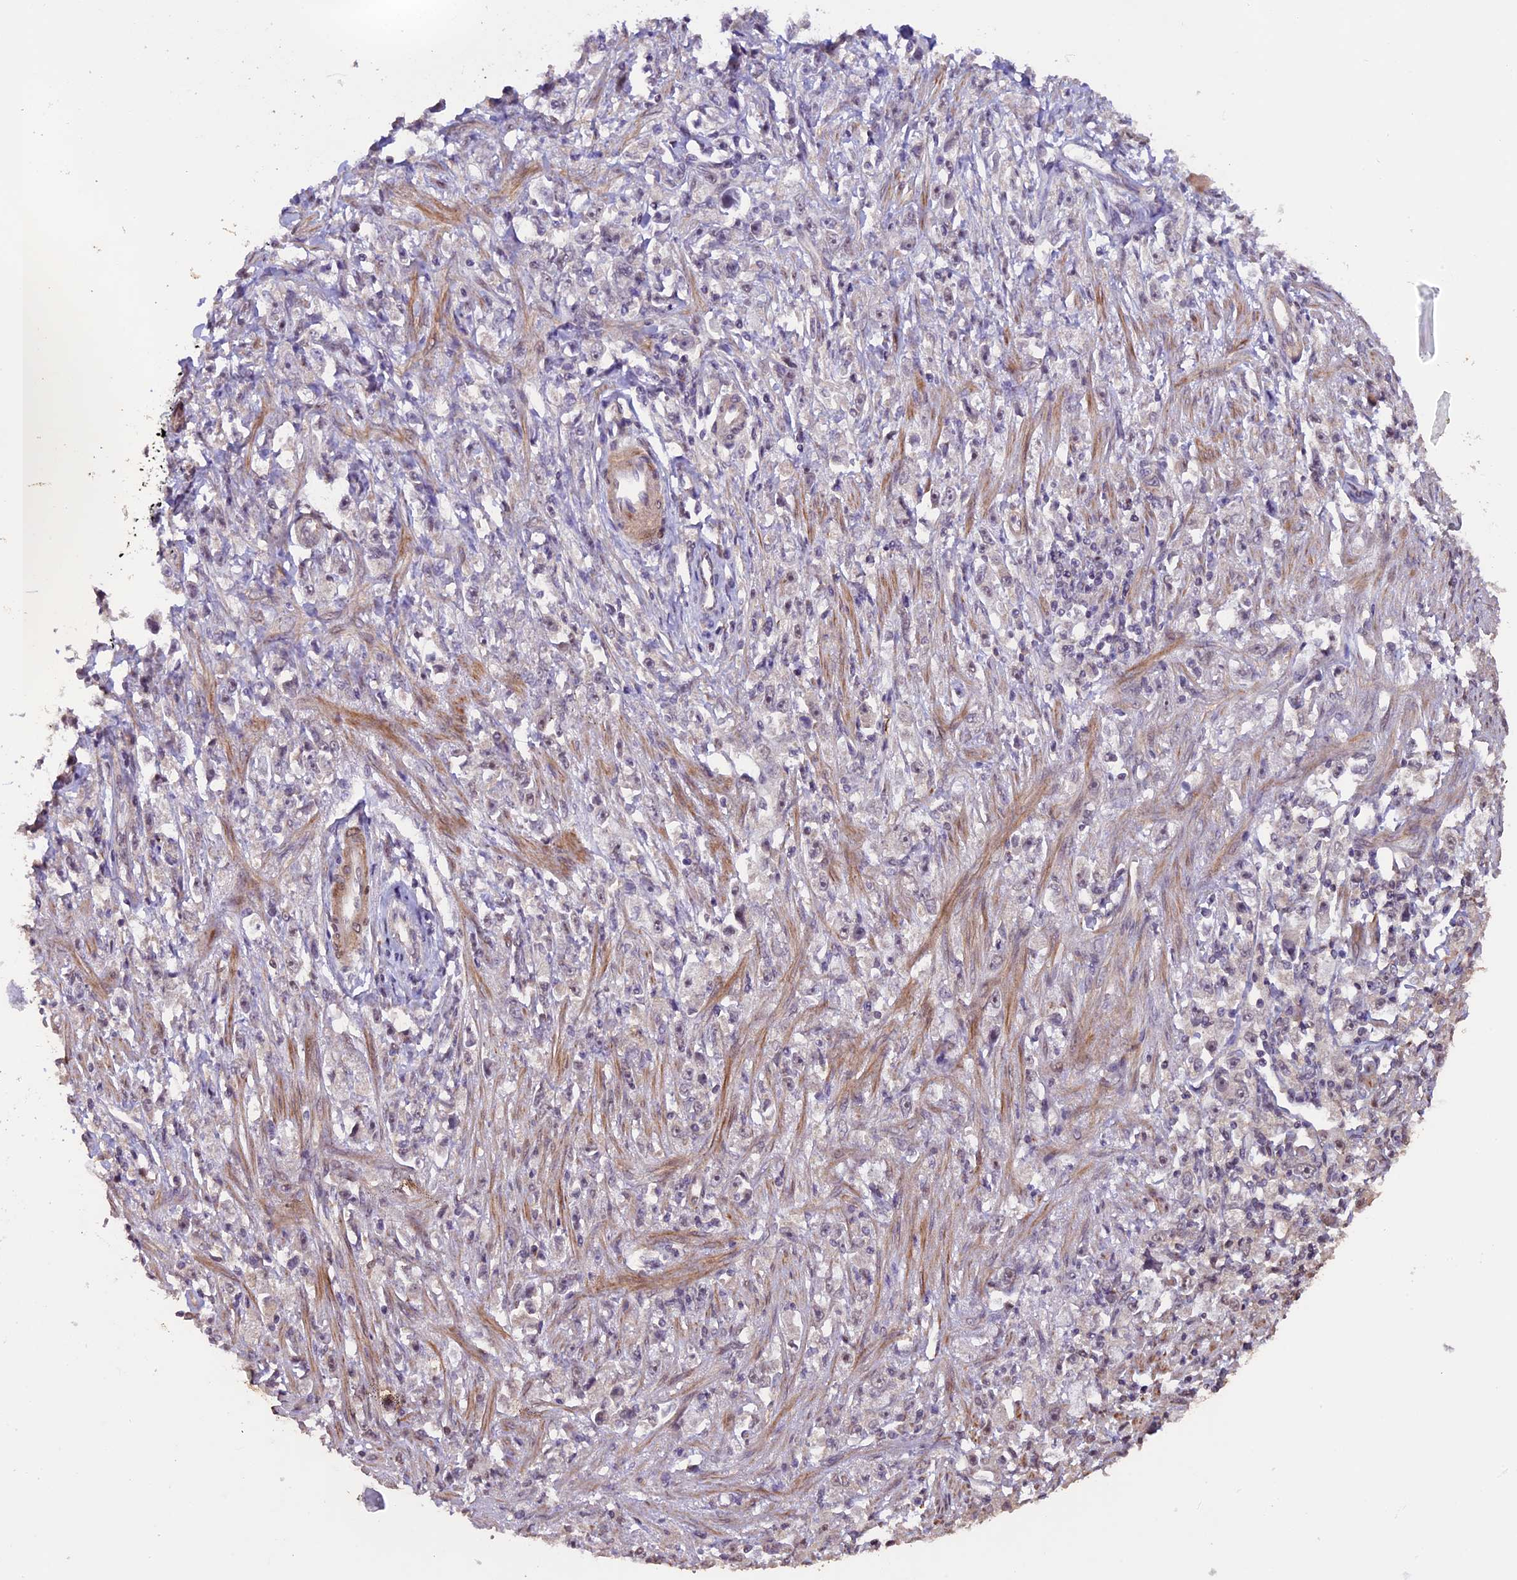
{"staining": {"intensity": "negative", "quantity": "none", "location": "none"}, "tissue": "stomach cancer", "cell_type": "Tumor cells", "image_type": "cancer", "snomed": [{"axis": "morphology", "description": "Adenocarcinoma, NOS"}, {"axis": "topography", "description": "Stomach"}], "caption": "There is no significant staining in tumor cells of stomach cancer (adenocarcinoma). (Immunohistochemistry (ihc), brightfield microscopy, high magnification).", "gene": "GNB5", "patient": {"sex": "female", "age": 59}}